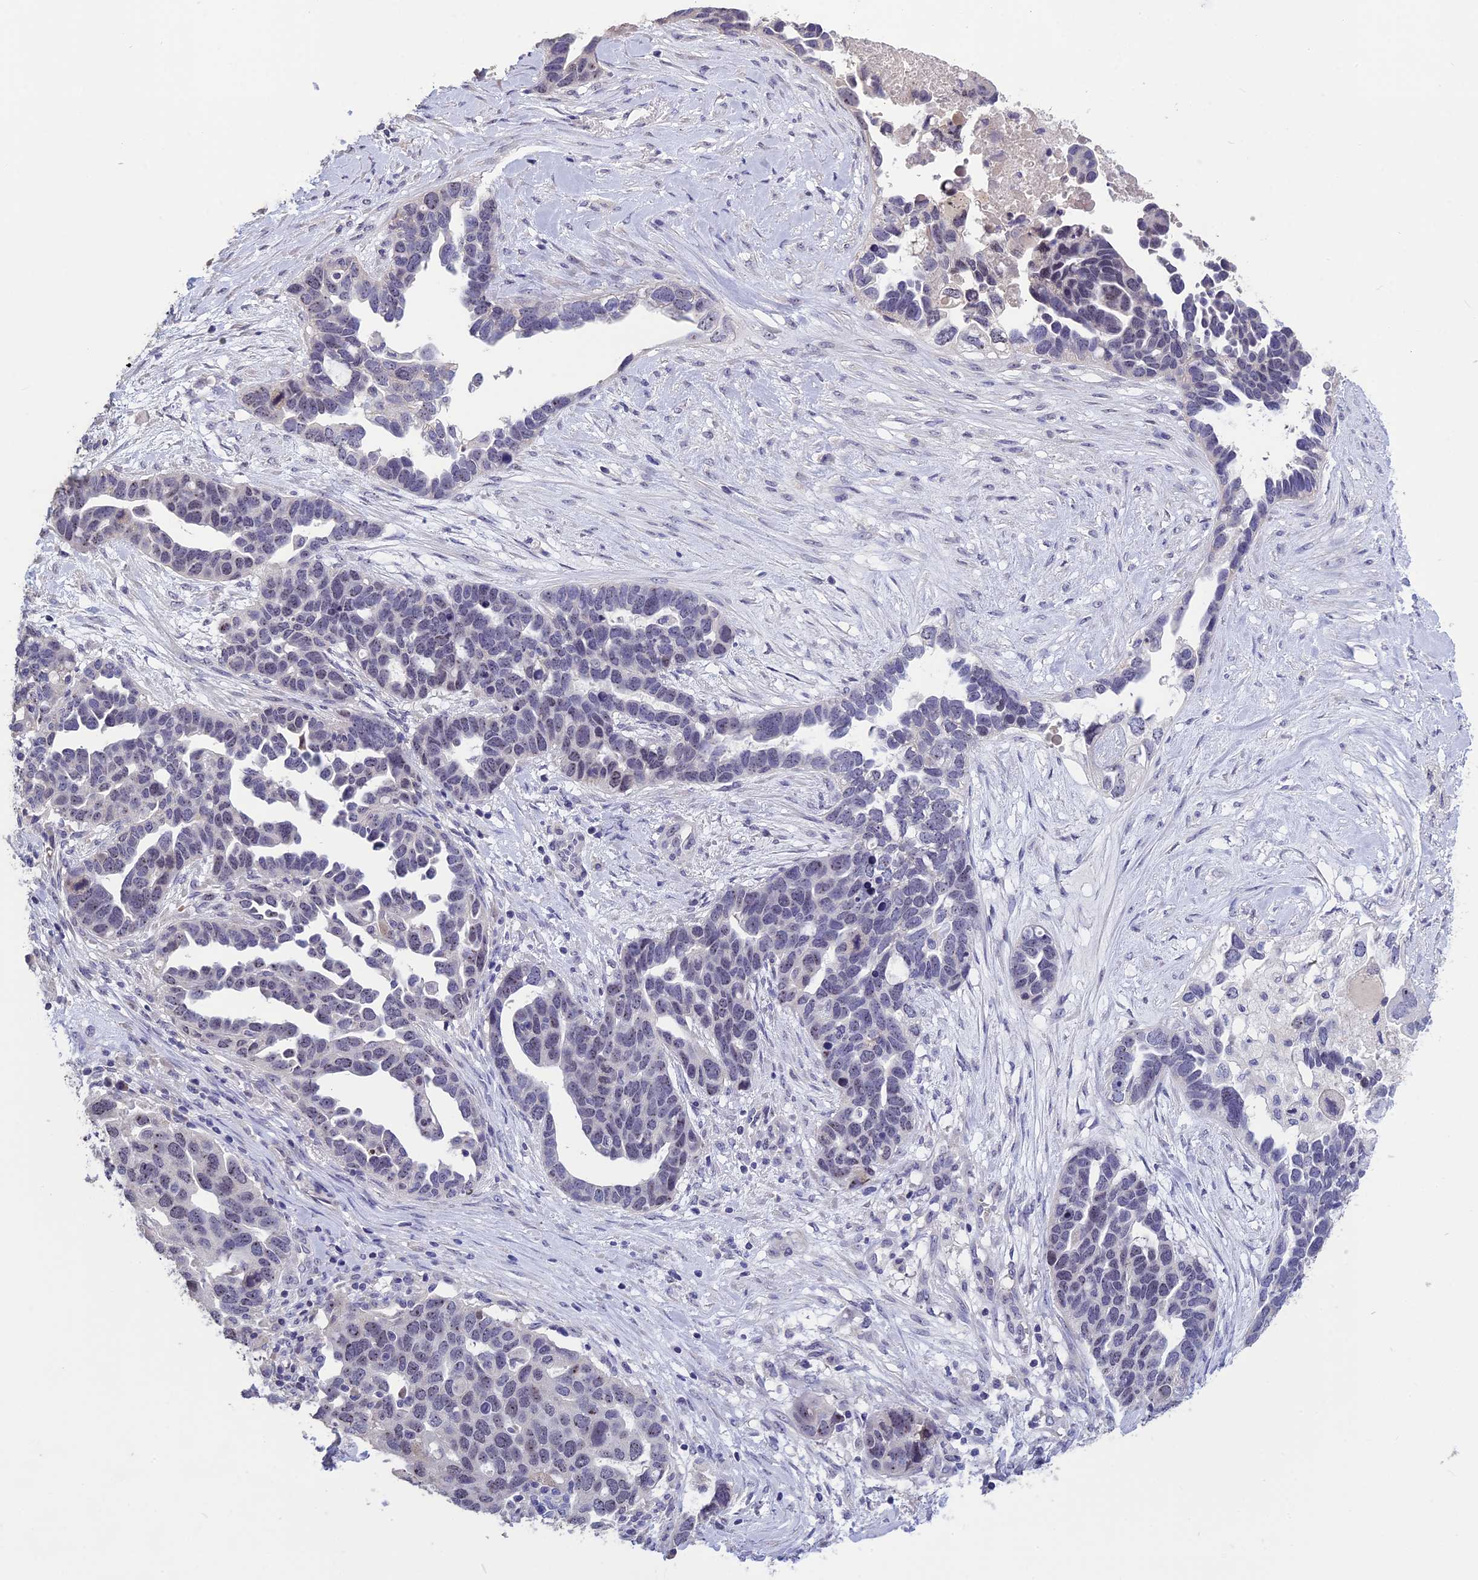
{"staining": {"intensity": "negative", "quantity": "none", "location": "none"}, "tissue": "ovarian cancer", "cell_type": "Tumor cells", "image_type": "cancer", "snomed": [{"axis": "morphology", "description": "Cystadenocarcinoma, serous, NOS"}, {"axis": "topography", "description": "Ovary"}], "caption": "Protein analysis of ovarian cancer (serous cystadenocarcinoma) exhibits no significant expression in tumor cells.", "gene": "KNOP1", "patient": {"sex": "female", "age": 54}}